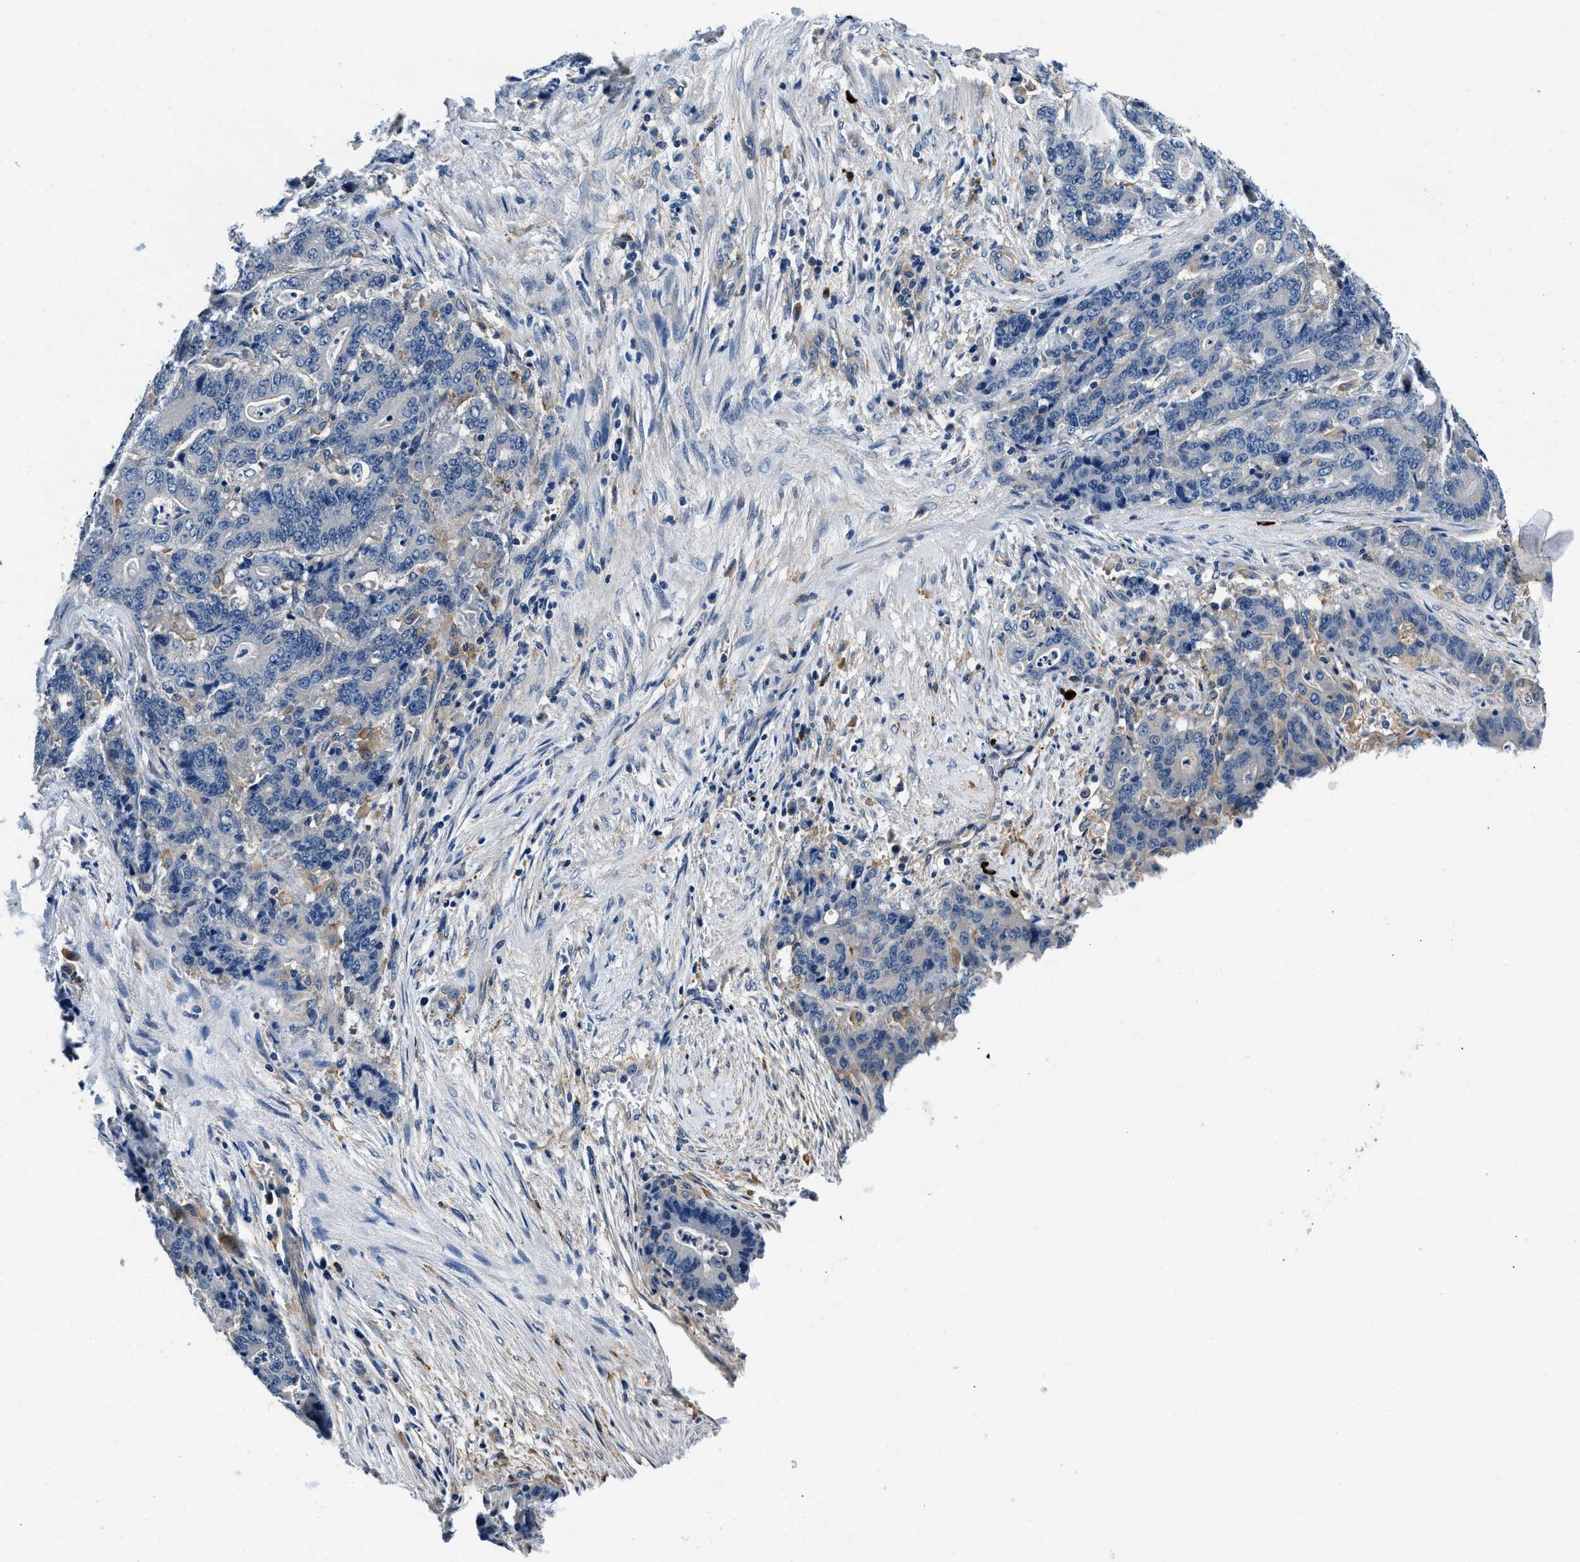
{"staining": {"intensity": "negative", "quantity": "none", "location": "none"}, "tissue": "stomach cancer", "cell_type": "Tumor cells", "image_type": "cancer", "snomed": [{"axis": "morphology", "description": "Adenocarcinoma, NOS"}, {"axis": "topography", "description": "Stomach"}], "caption": "This image is of adenocarcinoma (stomach) stained with immunohistochemistry to label a protein in brown with the nuclei are counter-stained blue. There is no positivity in tumor cells.", "gene": "ZFAND3", "patient": {"sex": "female", "age": 73}}